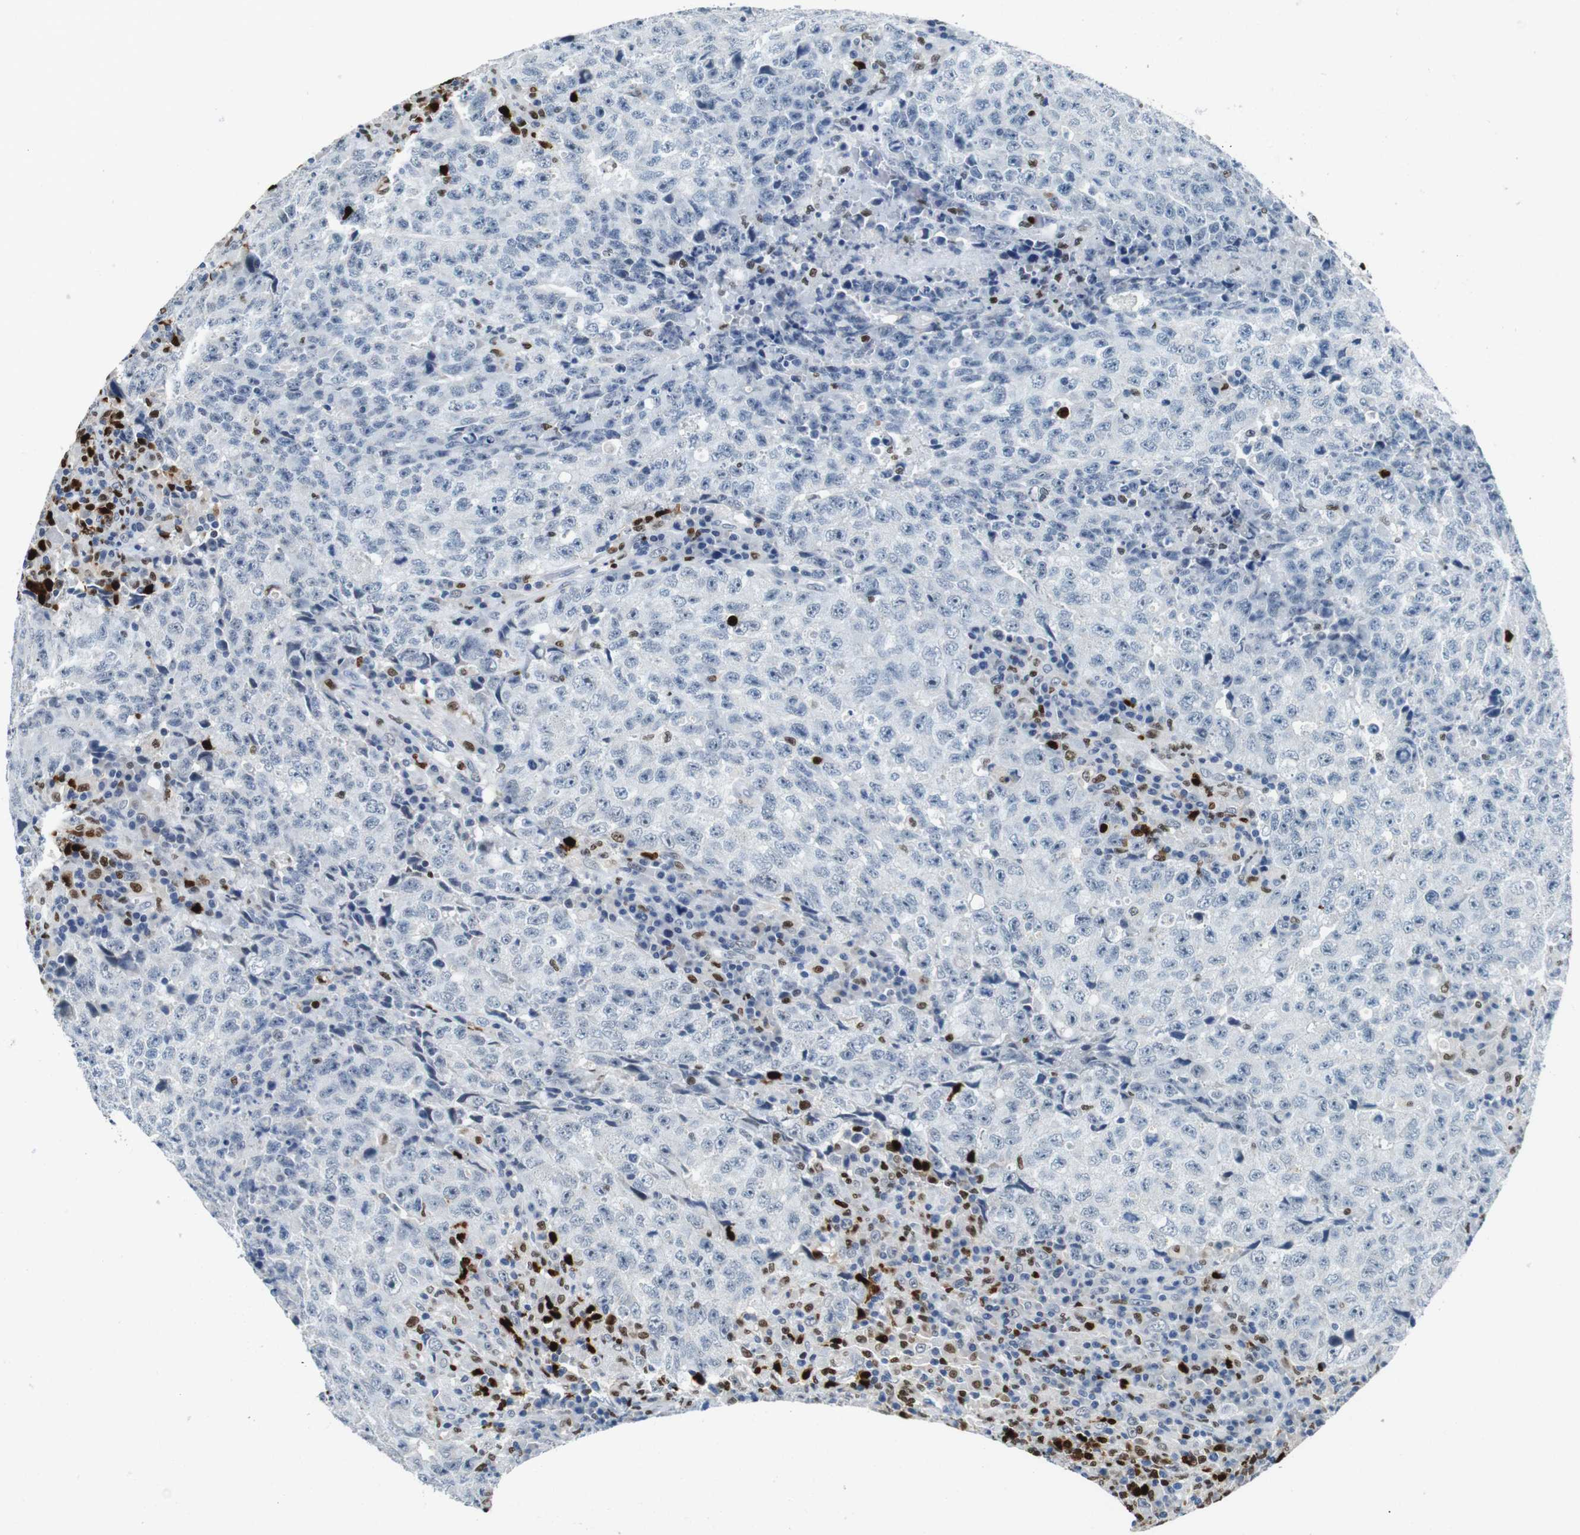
{"staining": {"intensity": "negative", "quantity": "none", "location": "none"}, "tissue": "testis cancer", "cell_type": "Tumor cells", "image_type": "cancer", "snomed": [{"axis": "morphology", "description": "Necrosis, NOS"}, {"axis": "morphology", "description": "Carcinoma, Embryonal, NOS"}, {"axis": "topography", "description": "Testis"}], "caption": "This is a image of immunohistochemistry (IHC) staining of testis cancer, which shows no expression in tumor cells.", "gene": "IRF8", "patient": {"sex": "male", "age": 19}}